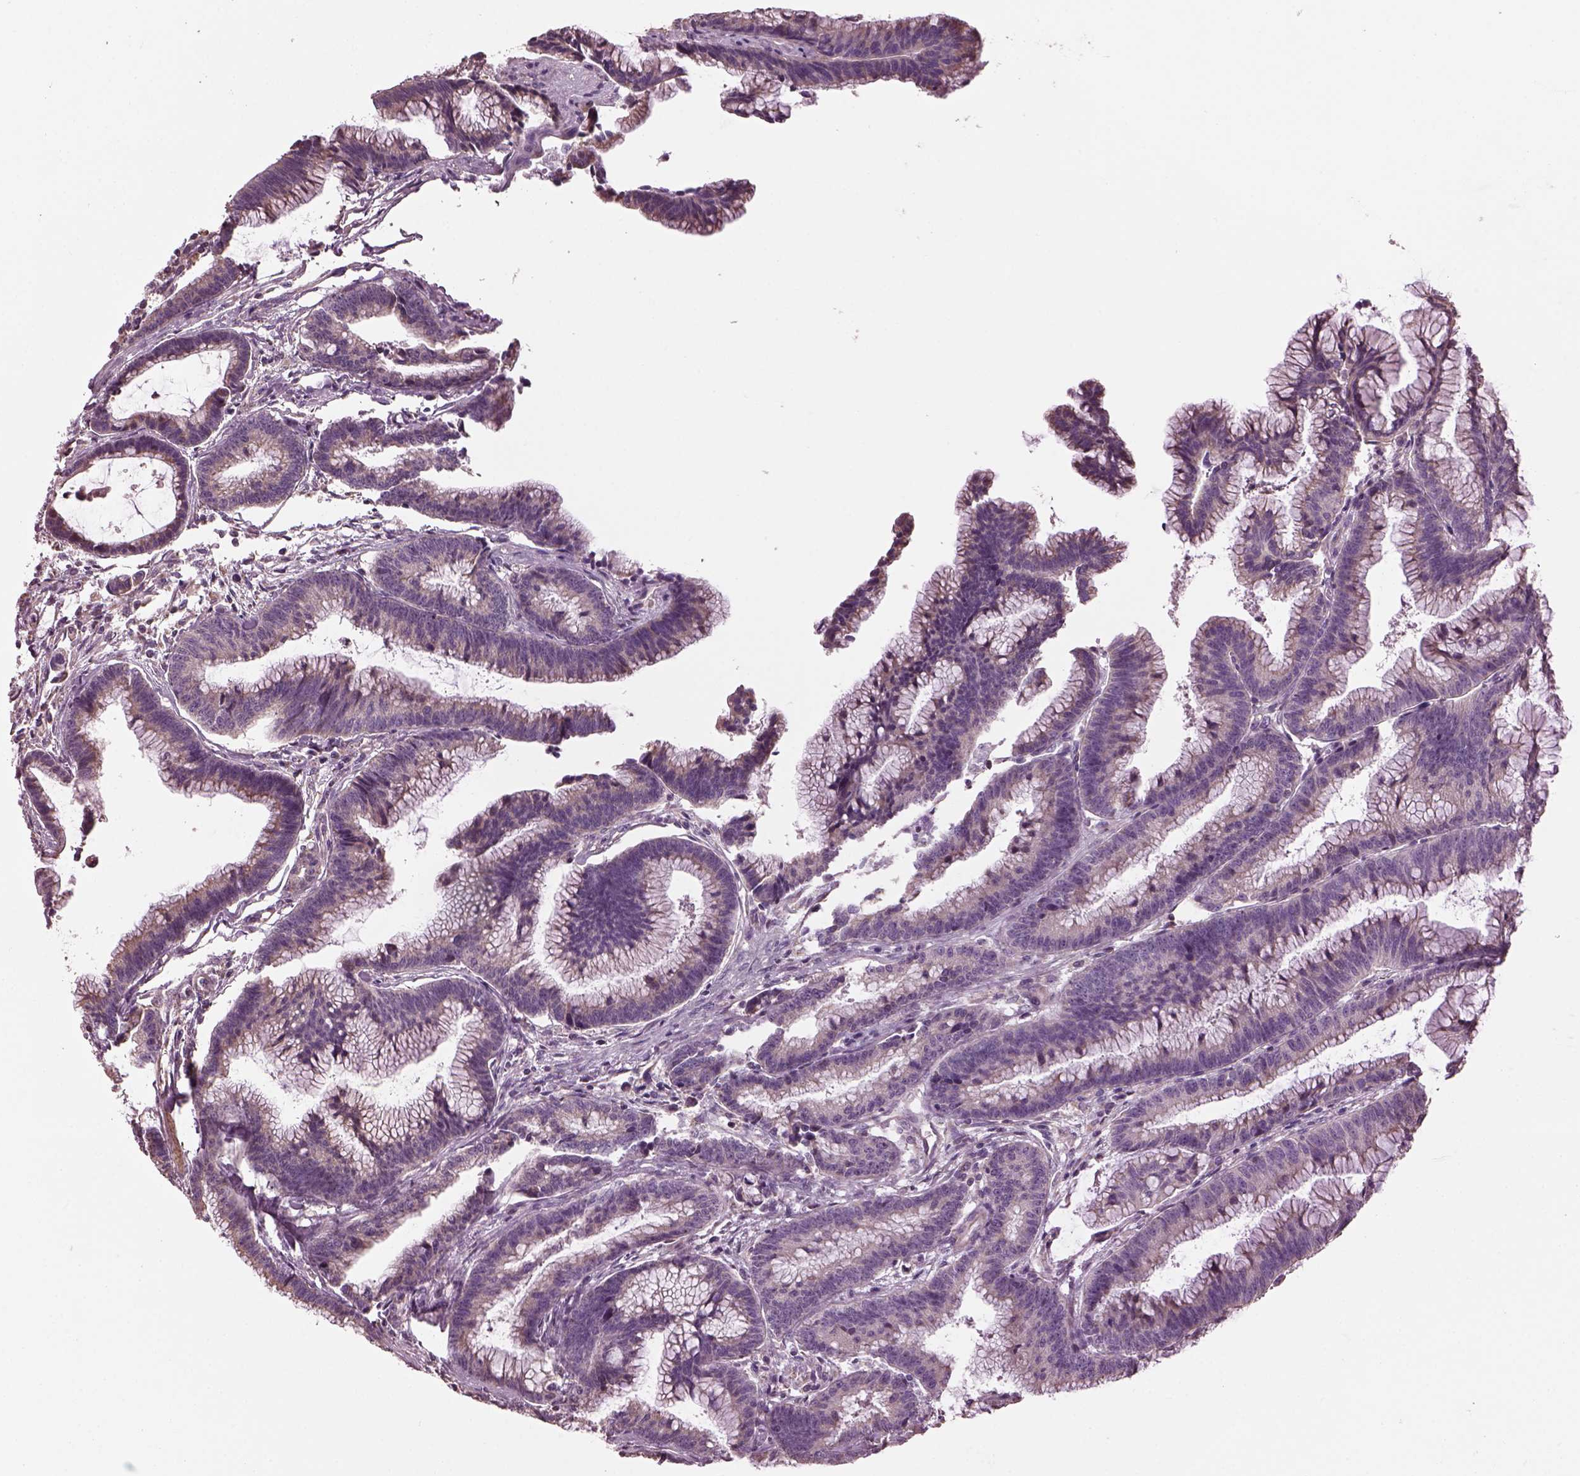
{"staining": {"intensity": "negative", "quantity": "none", "location": "none"}, "tissue": "colorectal cancer", "cell_type": "Tumor cells", "image_type": "cancer", "snomed": [{"axis": "morphology", "description": "Adenocarcinoma, NOS"}, {"axis": "topography", "description": "Colon"}], "caption": "A high-resolution micrograph shows immunohistochemistry staining of colorectal adenocarcinoma, which displays no significant positivity in tumor cells.", "gene": "SPATA7", "patient": {"sex": "female", "age": 78}}